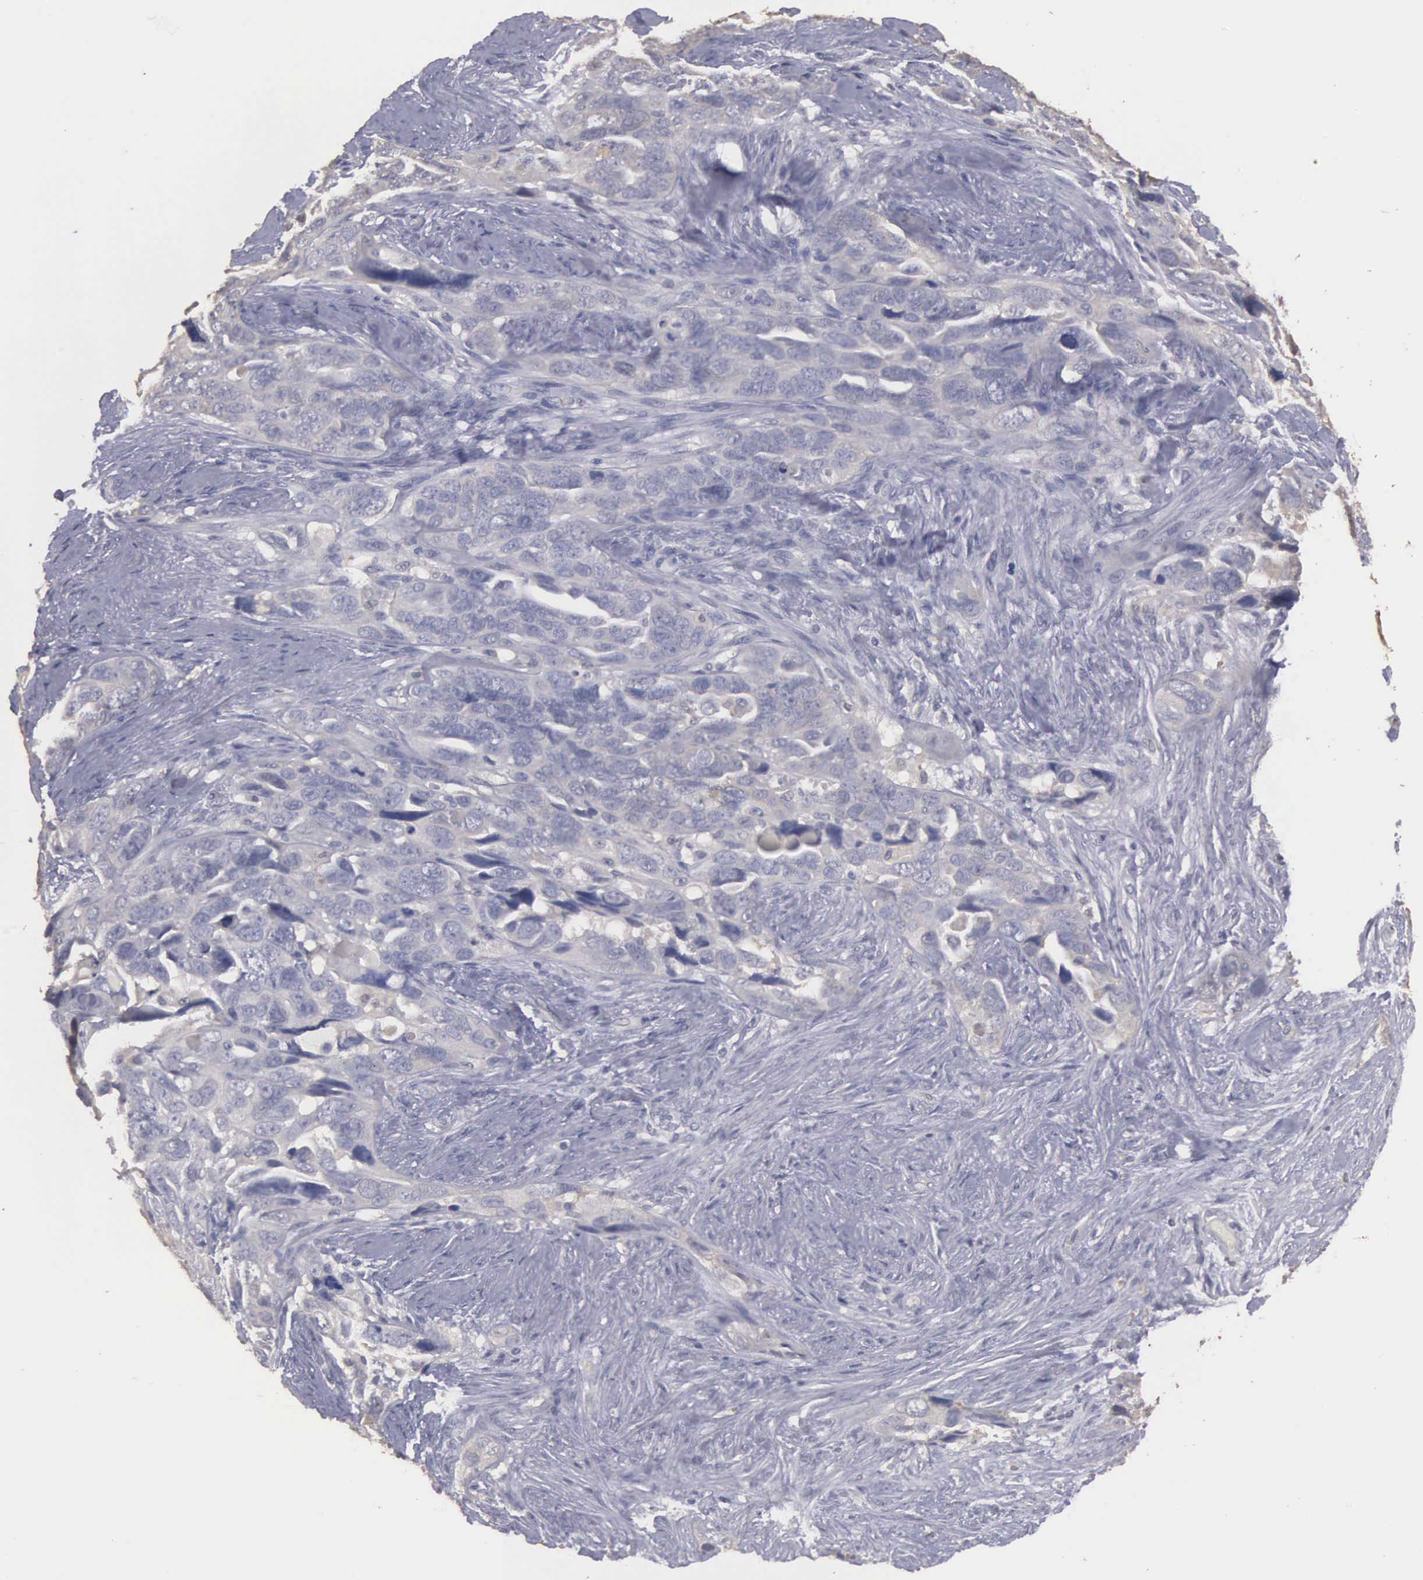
{"staining": {"intensity": "negative", "quantity": "none", "location": "none"}, "tissue": "ovarian cancer", "cell_type": "Tumor cells", "image_type": "cancer", "snomed": [{"axis": "morphology", "description": "Cystadenocarcinoma, serous, NOS"}, {"axis": "topography", "description": "Ovary"}], "caption": "IHC photomicrograph of neoplastic tissue: human ovarian cancer stained with DAB shows no significant protein staining in tumor cells.", "gene": "ENO3", "patient": {"sex": "female", "age": 63}}